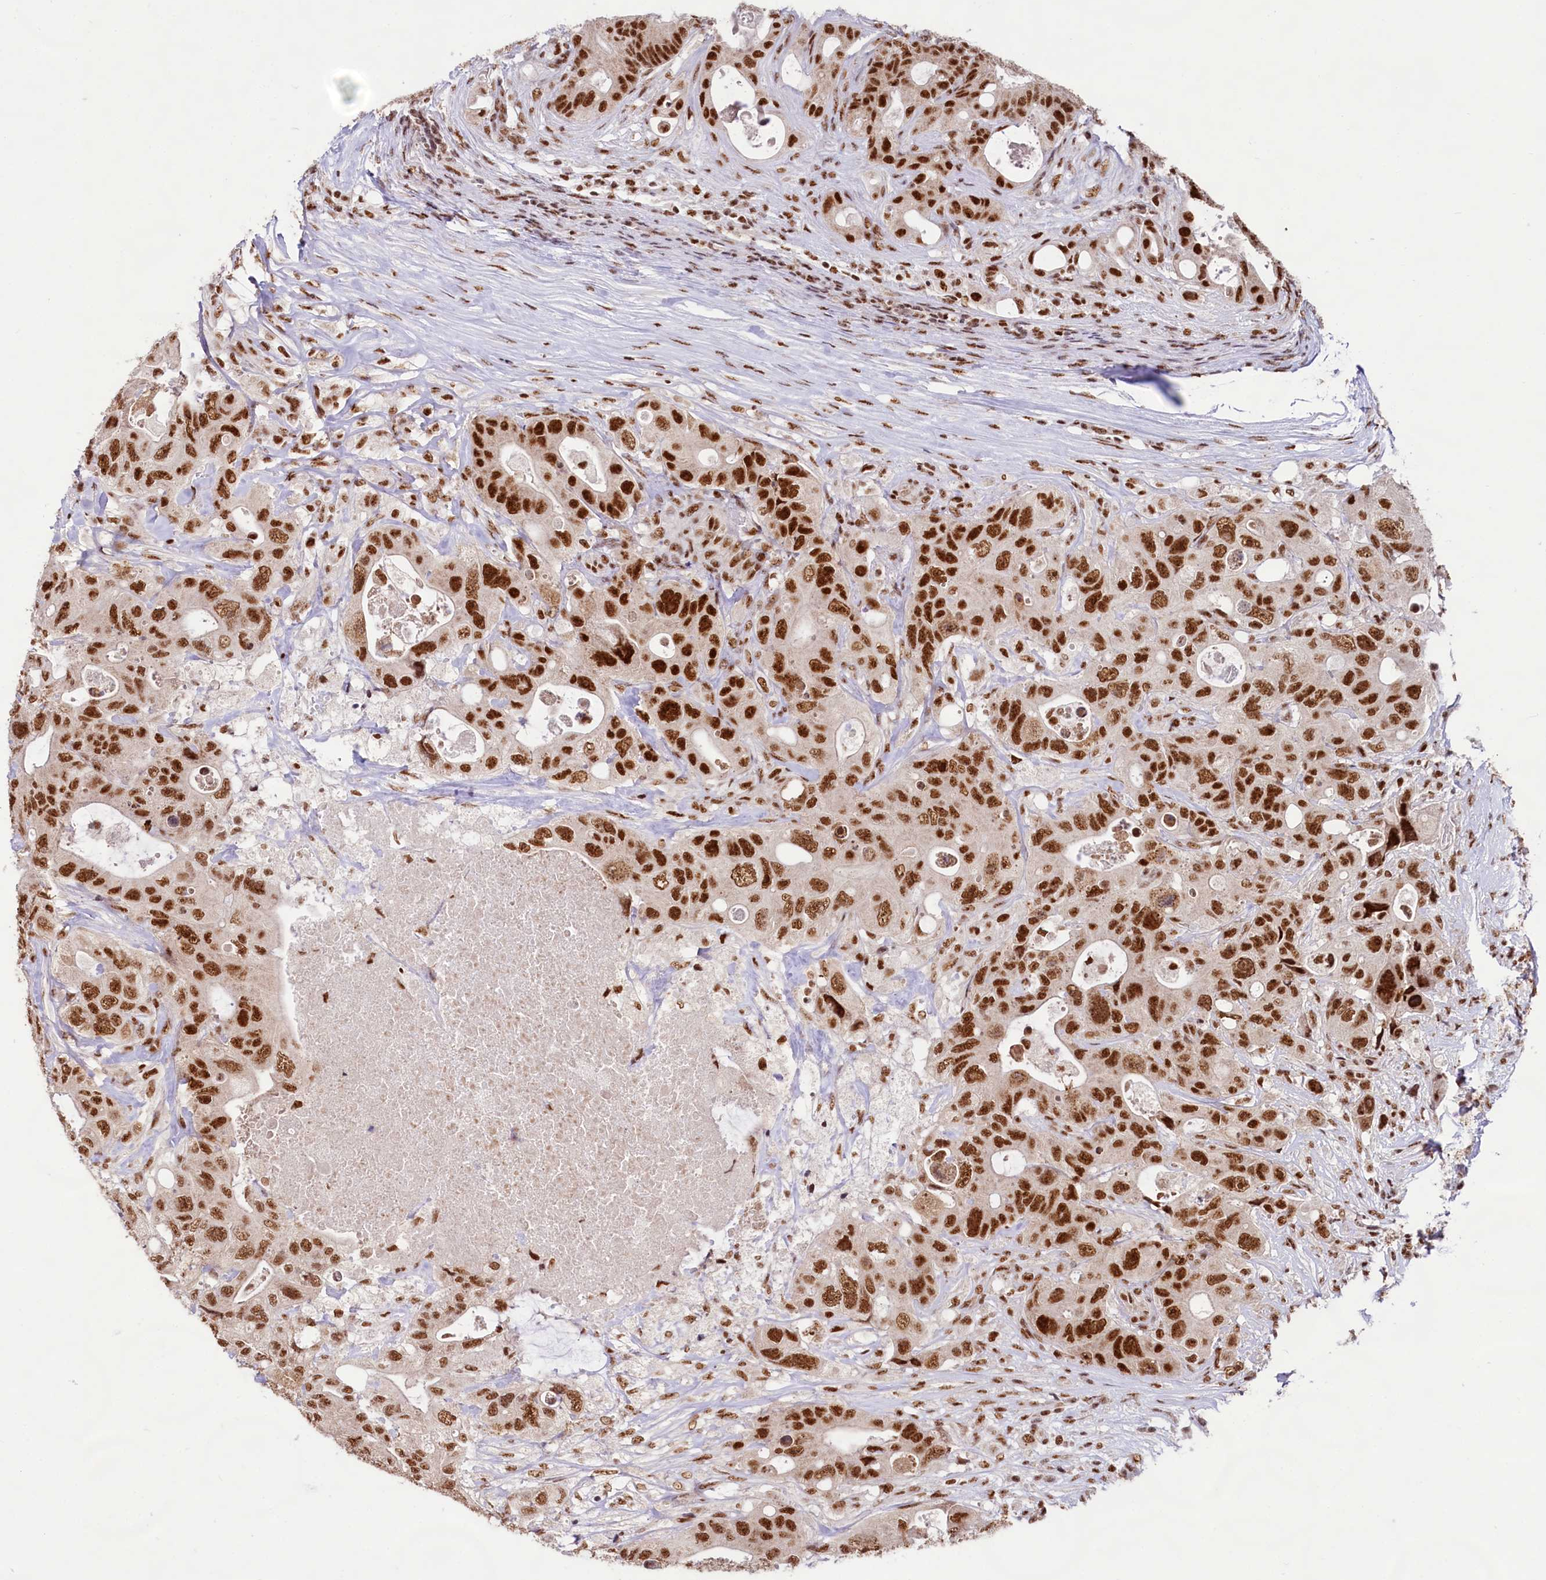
{"staining": {"intensity": "strong", "quantity": ">75%", "location": "nuclear"}, "tissue": "colorectal cancer", "cell_type": "Tumor cells", "image_type": "cancer", "snomed": [{"axis": "morphology", "description": "Adenocarcinoma, NOS"}, {"axis": "topography", "description": "Colon"}], "caption": "Adenocarcinoma (colorectal) stained with a brown dye demonstrates strong nuclear positive expression in approximately >75% of tumor cells.", "gene": "HIRA", "patient": {"sex": "female", "age": 46}}